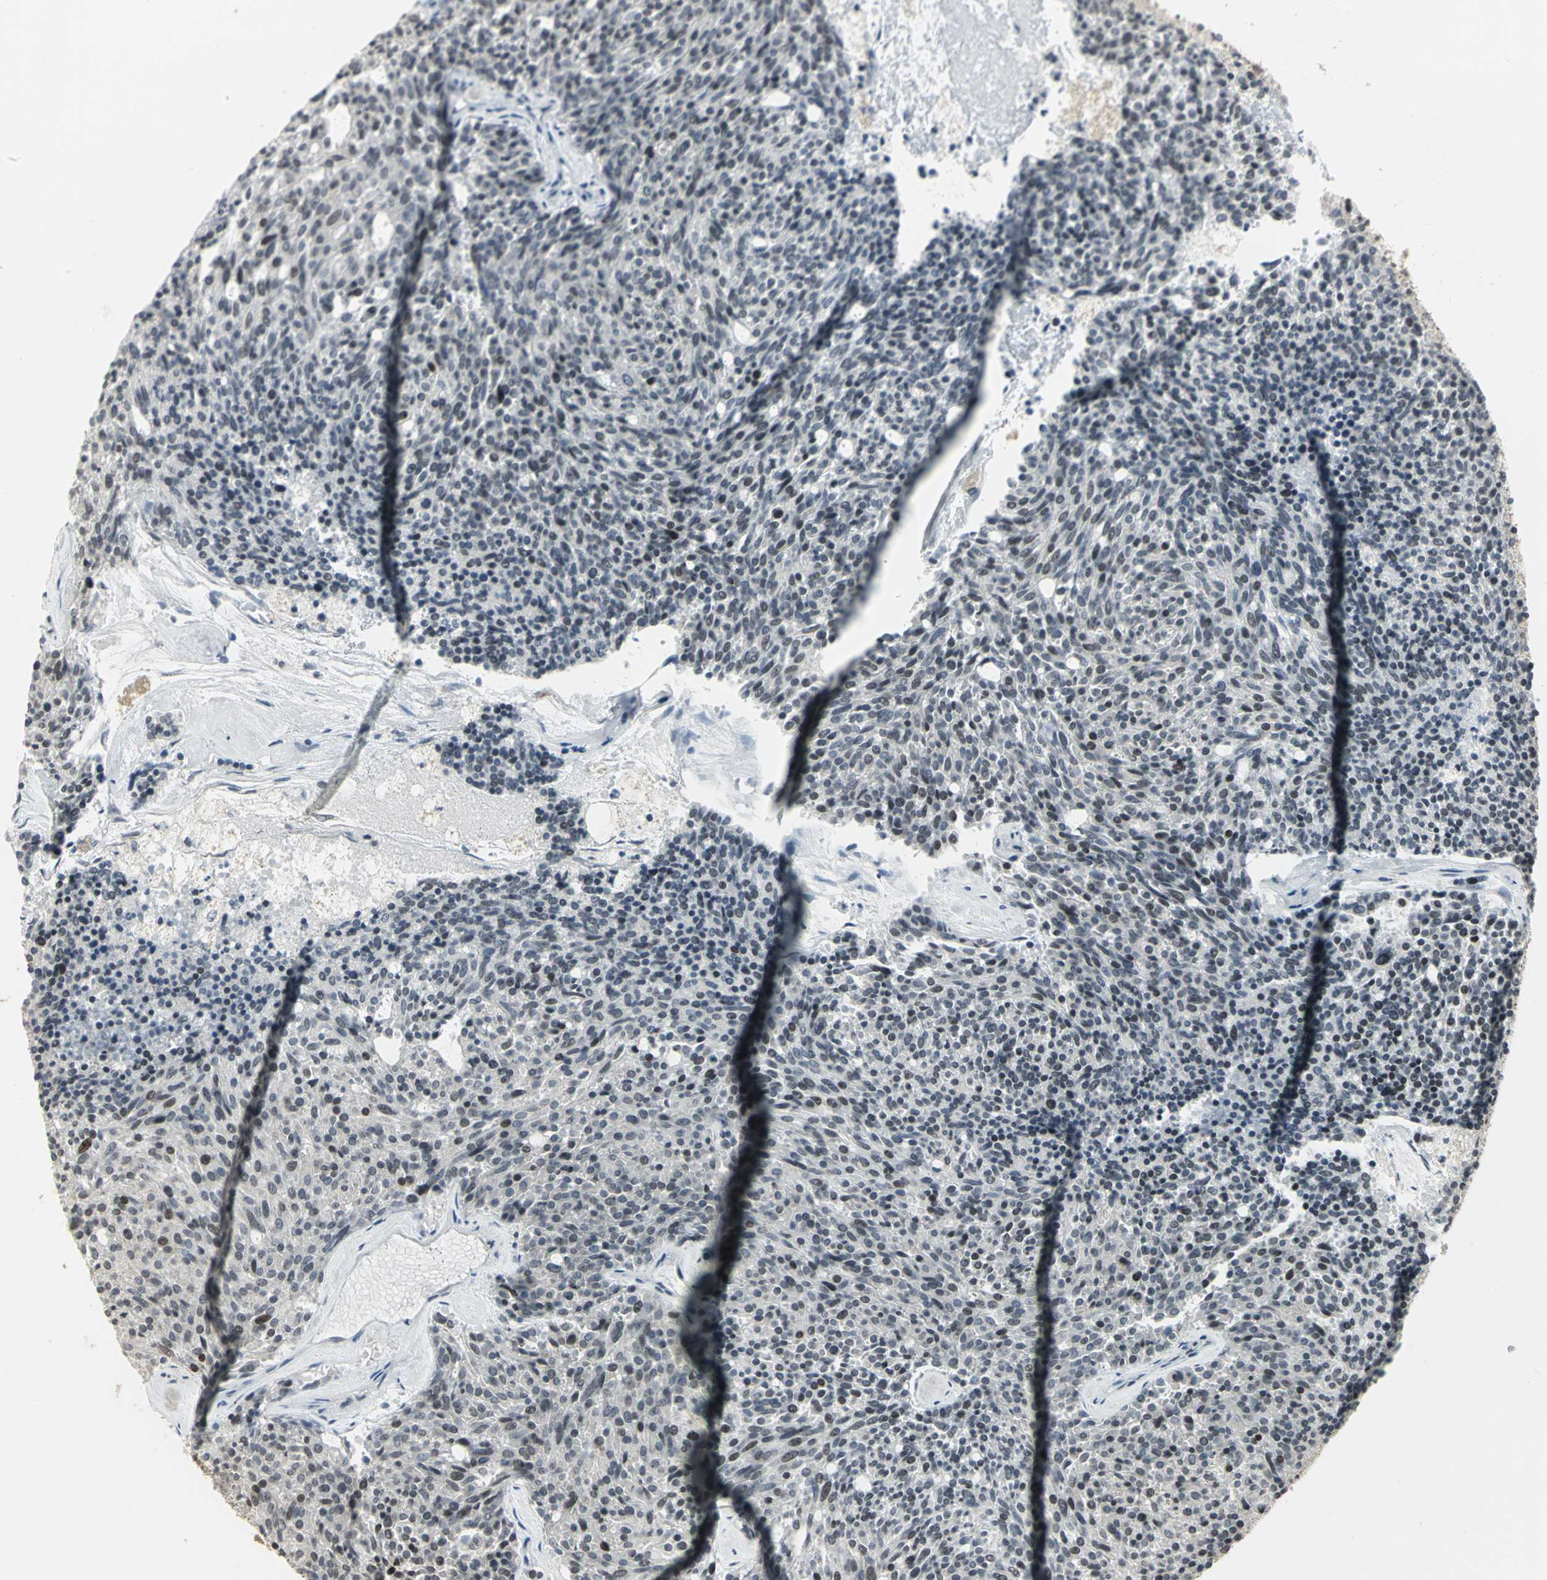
{"staining": {"intensity": "weak", "quantity": "<25%", "location": "nuclear"}, "tissue": "carcinoid", "cell_type": "Tumor cells", "image_type": "cancer", "snomed": [{"axis": "morphology", "description": "Carcinoid, malignant, NOS"}, {"axis": "topography", "description": "Pancreas"}], "caption": "High power microscopy image of an IHC image of carcinoid (malignant), revealing no significant expression in tumor cells.", "gene": "CBX3", "patient": {"sex": "female", "age": 54}}